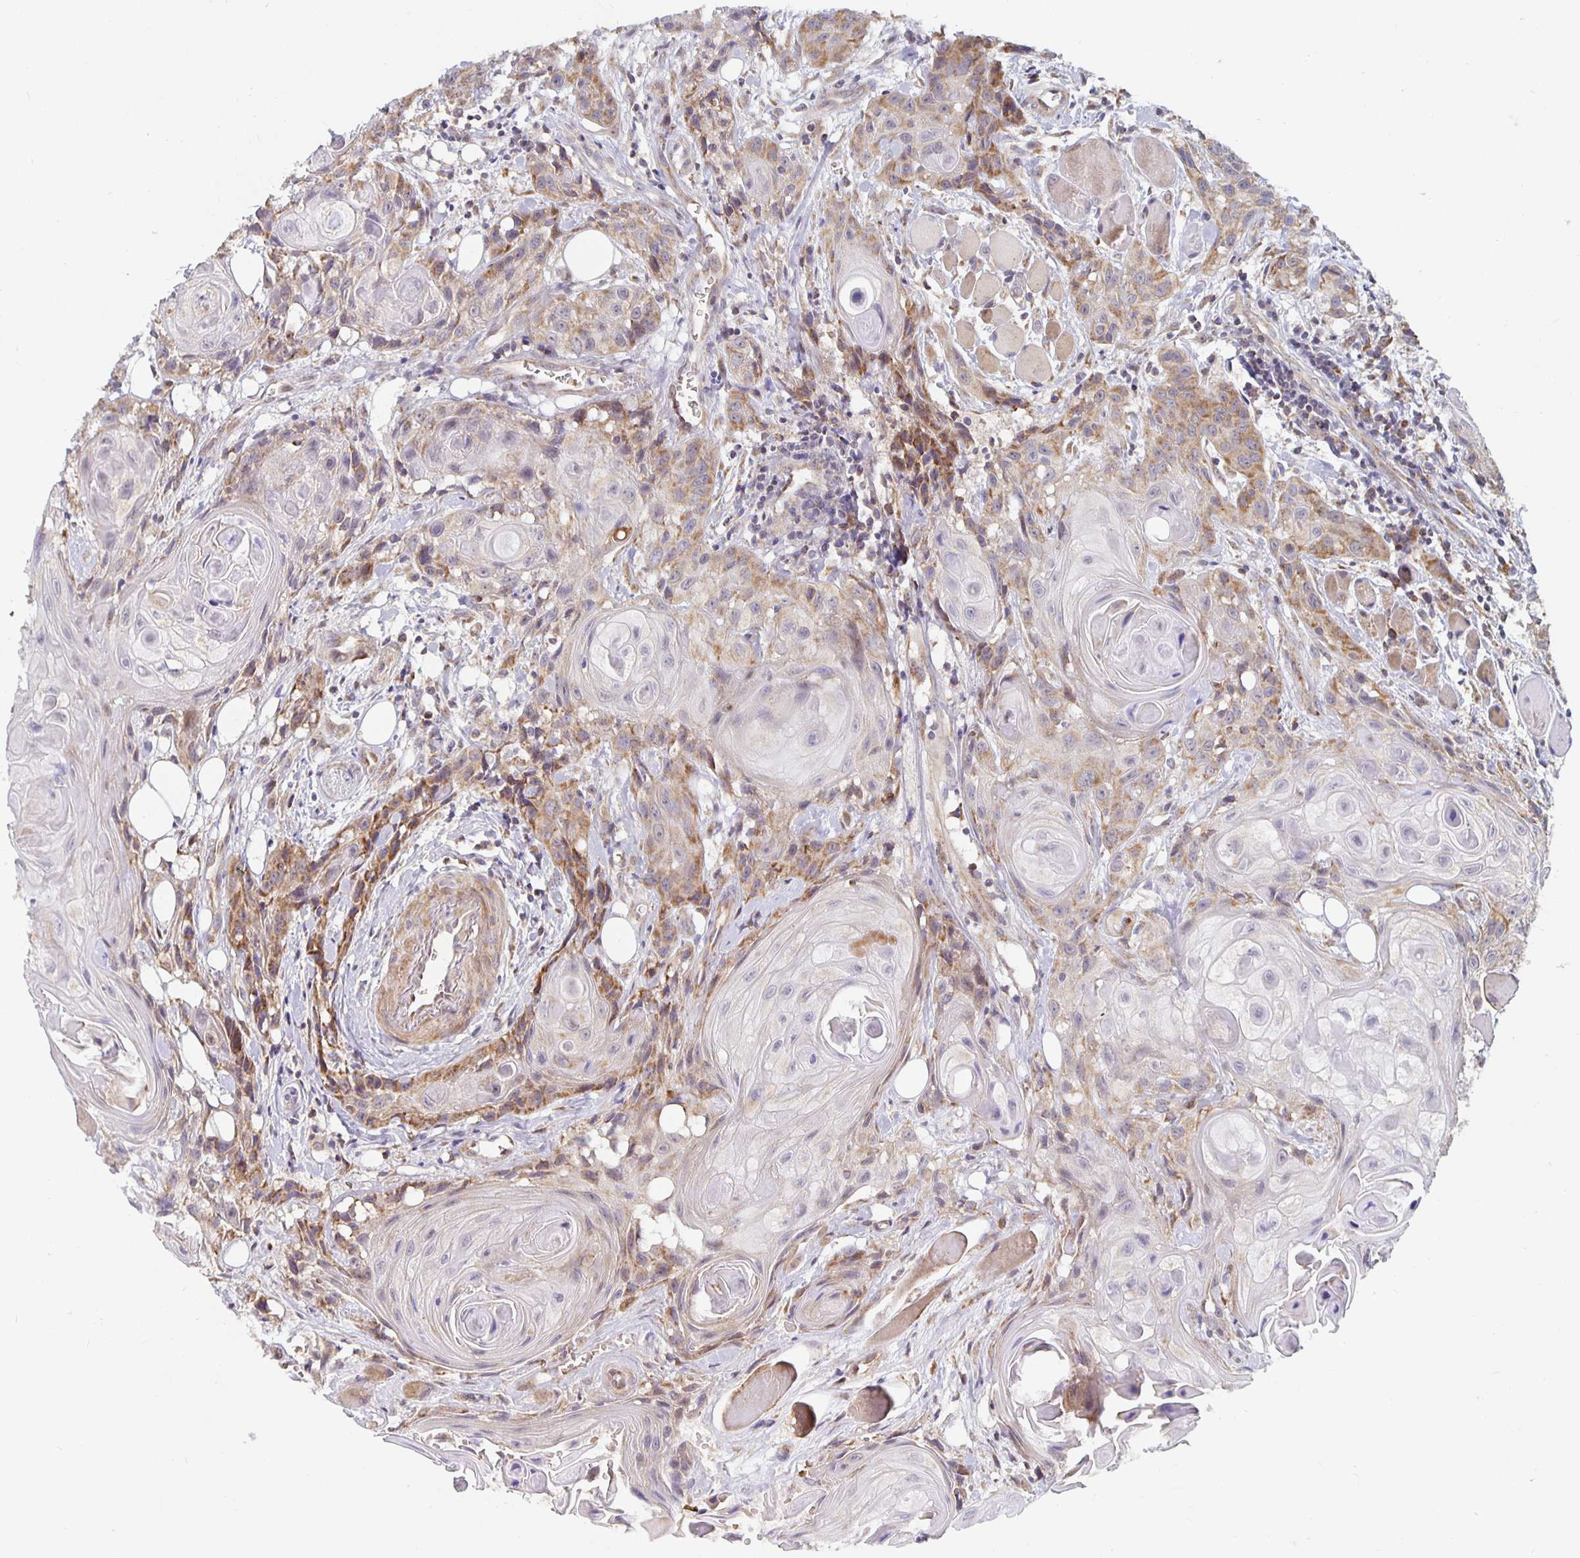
{"staining": {"intensity": "moderate", "quantity": "25%-75%", "location": "cytoplasmic/membranous"}, "tissue": "head and neck cancer", "cell_type": "Tumor cells", "image_type": "cancer", "snomed": [{"axis": "morphology", "description": "Squamous cell carcinoma, NOS"}, {"axis": "topography", "description": "Oral tissue"}, {"axis": "topography", "description": "Head-Neck"}], "caption": "Tumor cells reveal medium levels of moderate cytoplasmic/membranous staining in approximately 25%-75% of cells in human head and neck squamous cell carcinoma.", "gene": "MRPL28", "patient": {"sex": "male", "age": 58}}